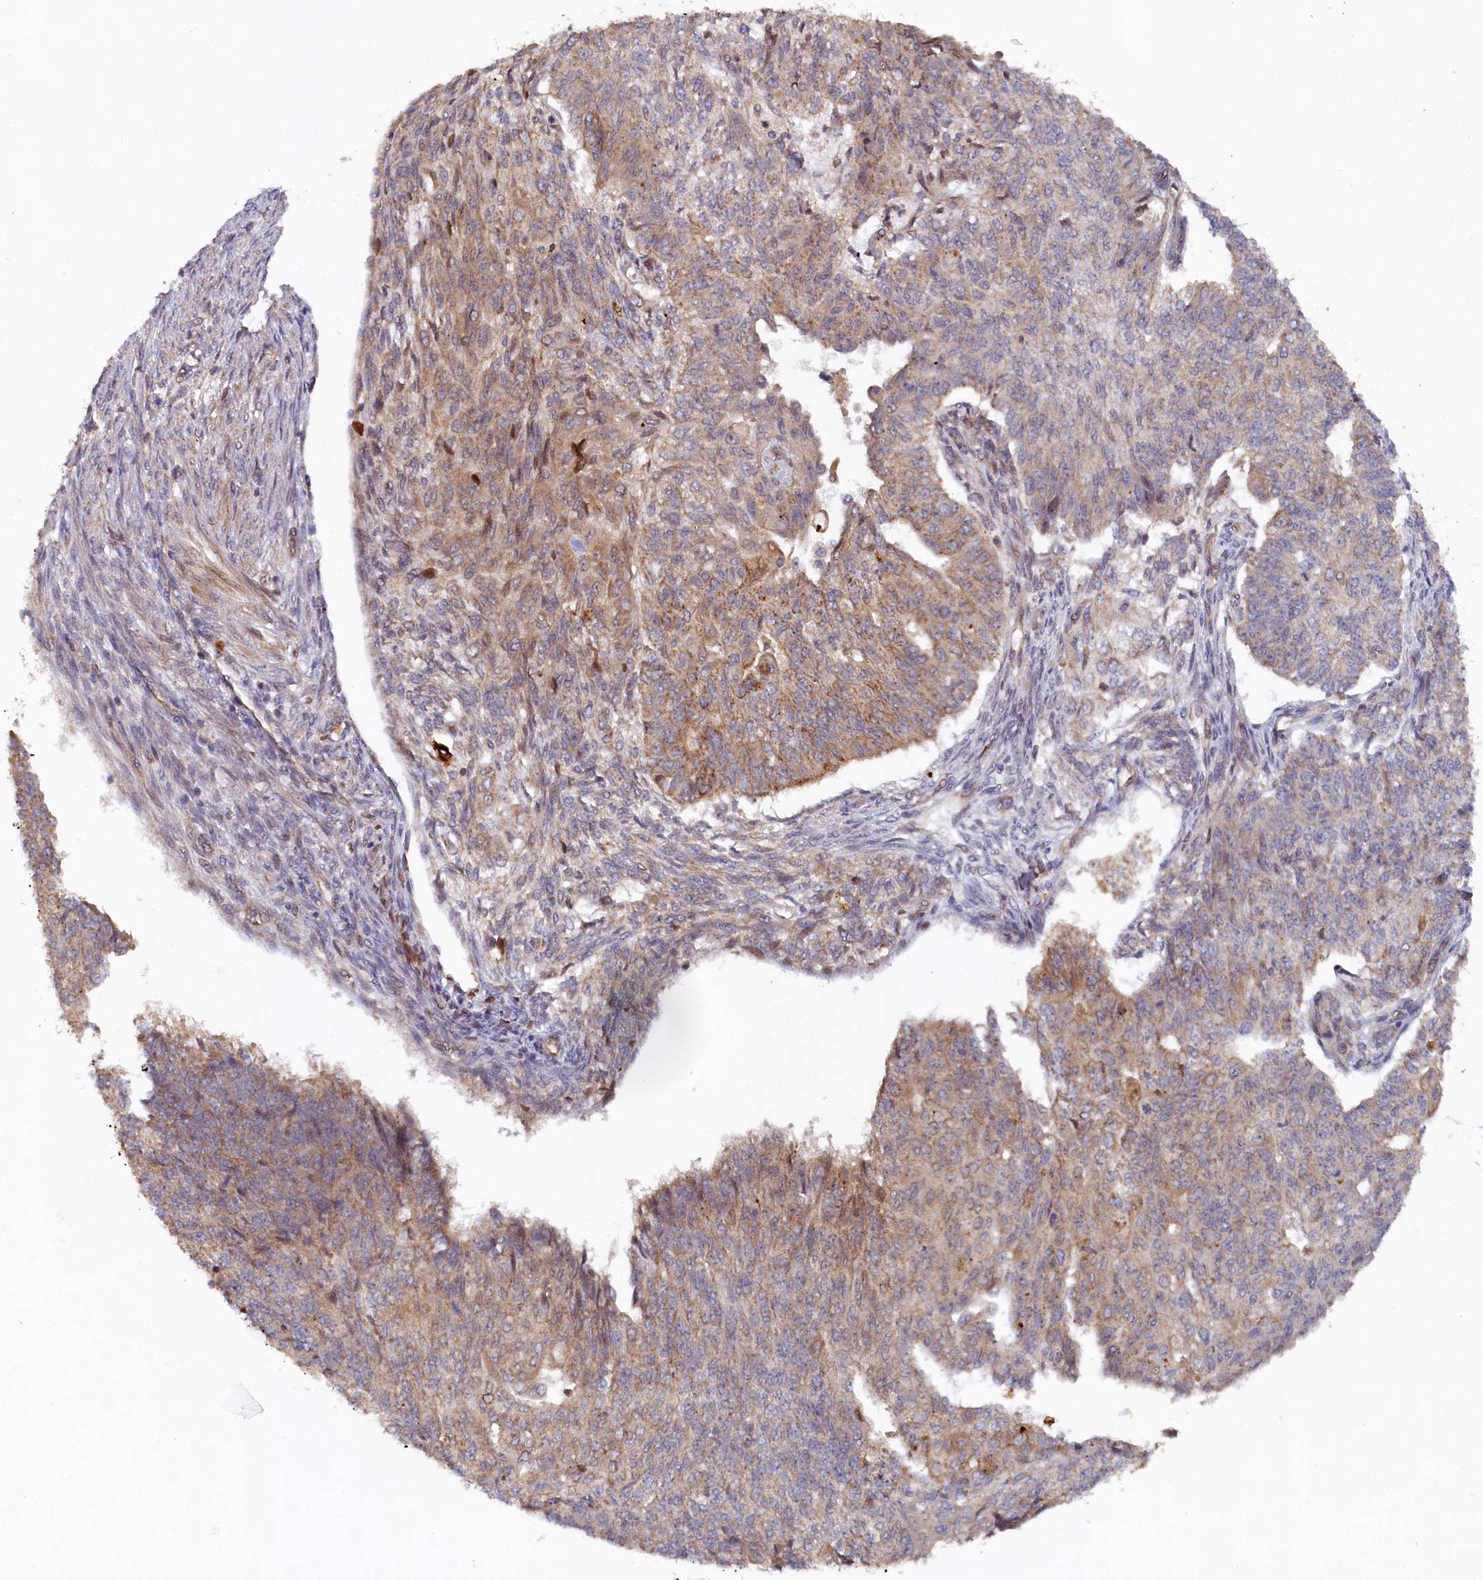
{"staining": {"intensity": "moderate", "quantity": ">75%", "location": "cytoplasmic/membranous"}, "tissue": "endometrial cancer", "cell_type": "Tumor cells", "image_type": "cancer", "snomed": [{"axis": "morphology", "description": "Adenocarcinoma, NOS"}, {"axis": "topography", "description": "Endometrium"}], "caption": "Adenocarcinoma (endometrial) tissue shows moderate cytoplasmic/membranous positivity in about >75% of tumor cells, visualized by immunohistochemistry.", "gene": "CEP20", "patient": {"sex": "female", "age": 32}}